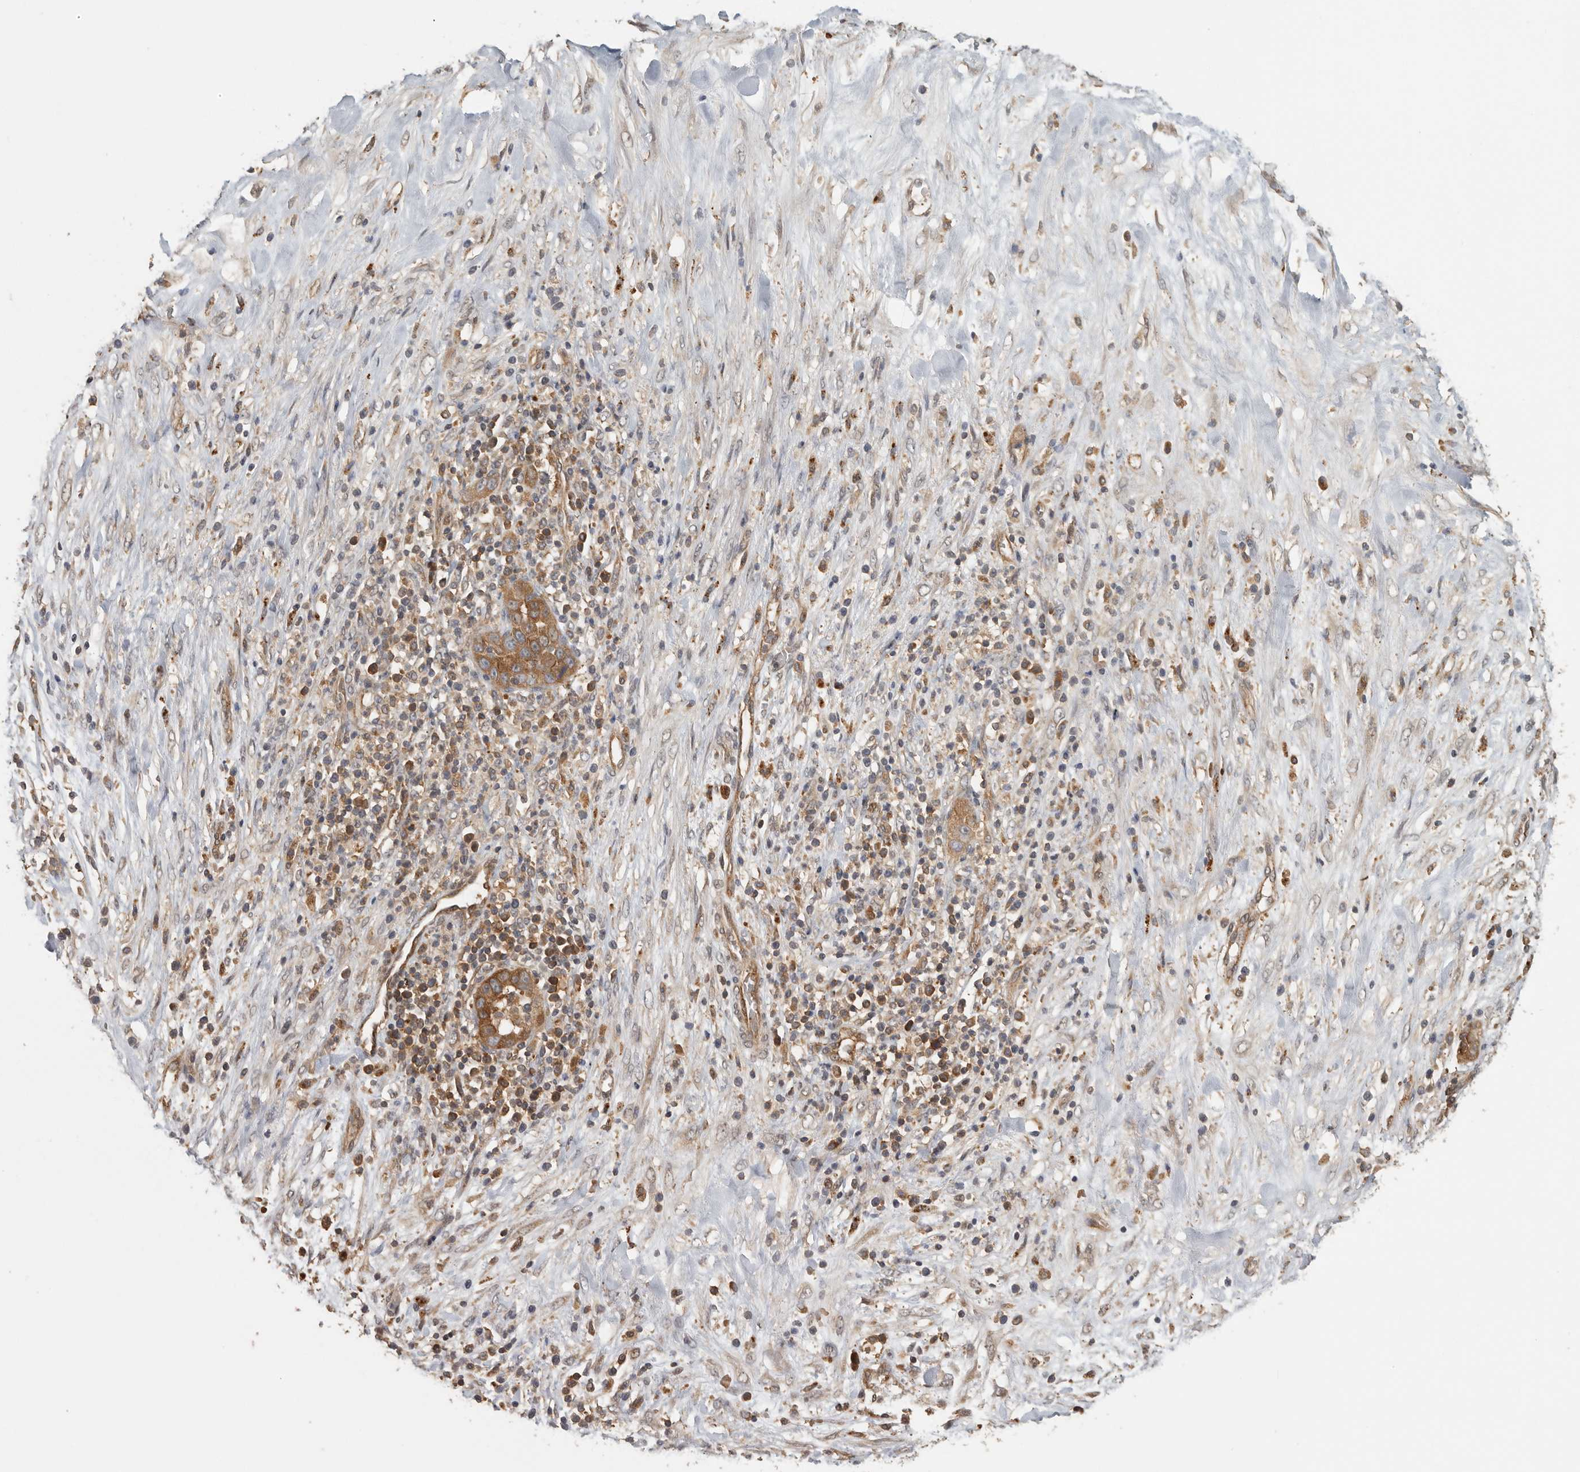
{"staining": {"intensity": "moderate", "quantity": ">75%", "location": "cytoplasmic/membranous"}, "tissue": "liver cancer", "cell_type": "Tumor cells", "image_type": "cancer", "snomed": [{"axis": "morphology", "description": "Cholangiocarcinoma"}, {"axis": "topography", "description": "Liver"}], "caption": "Approximately >75% of tumor cells in human cholangiocarcinoma (liver) display moderate cytoplasmic/membranous protein positivity as visualized by brown immunohistochemical staining.", "gene": "CCT8", "patient": {"sex": "female", "age": 52}}